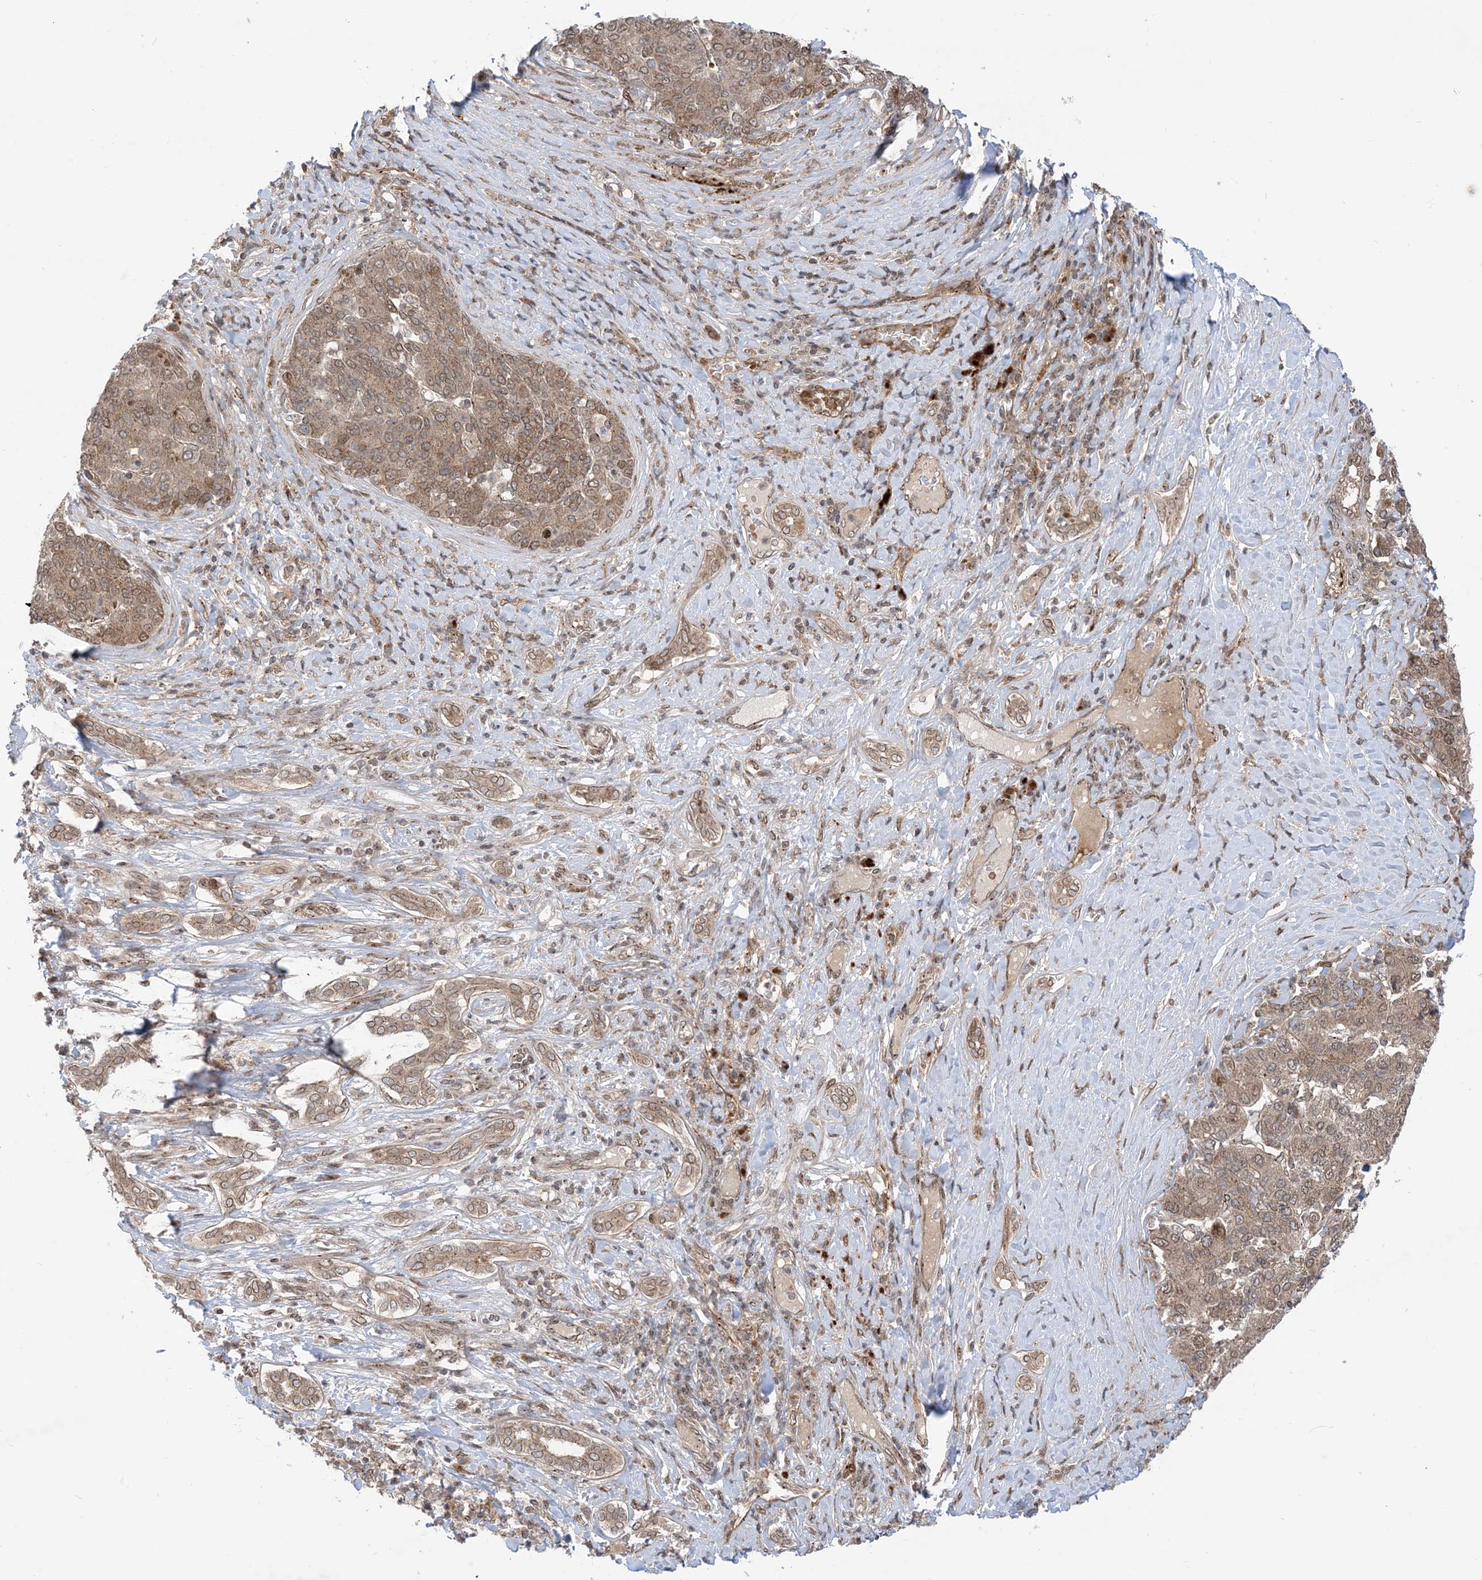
{"staining": {"intensity": "moderate", "quantity": ">75%", "location": "cytoplasmic/membranous"}, "tissue": "liver cancer", "cell_type": "Tumor cells", "image_type": "cancer", "snomed": [{"axis": "morphology", "description": "Carcinoma, Hepatocellular, NOS"}, {"axis": "topography", "description": "Liver"}], "caption": "Immunohistochemistry (IHC) of human liver cancer reveals medium levels of moderate cytoplasmic/membranous expression in about >75% of tumor cells.", "gene": "CASP4", "patient": {"sex": "male", "age": 65}}